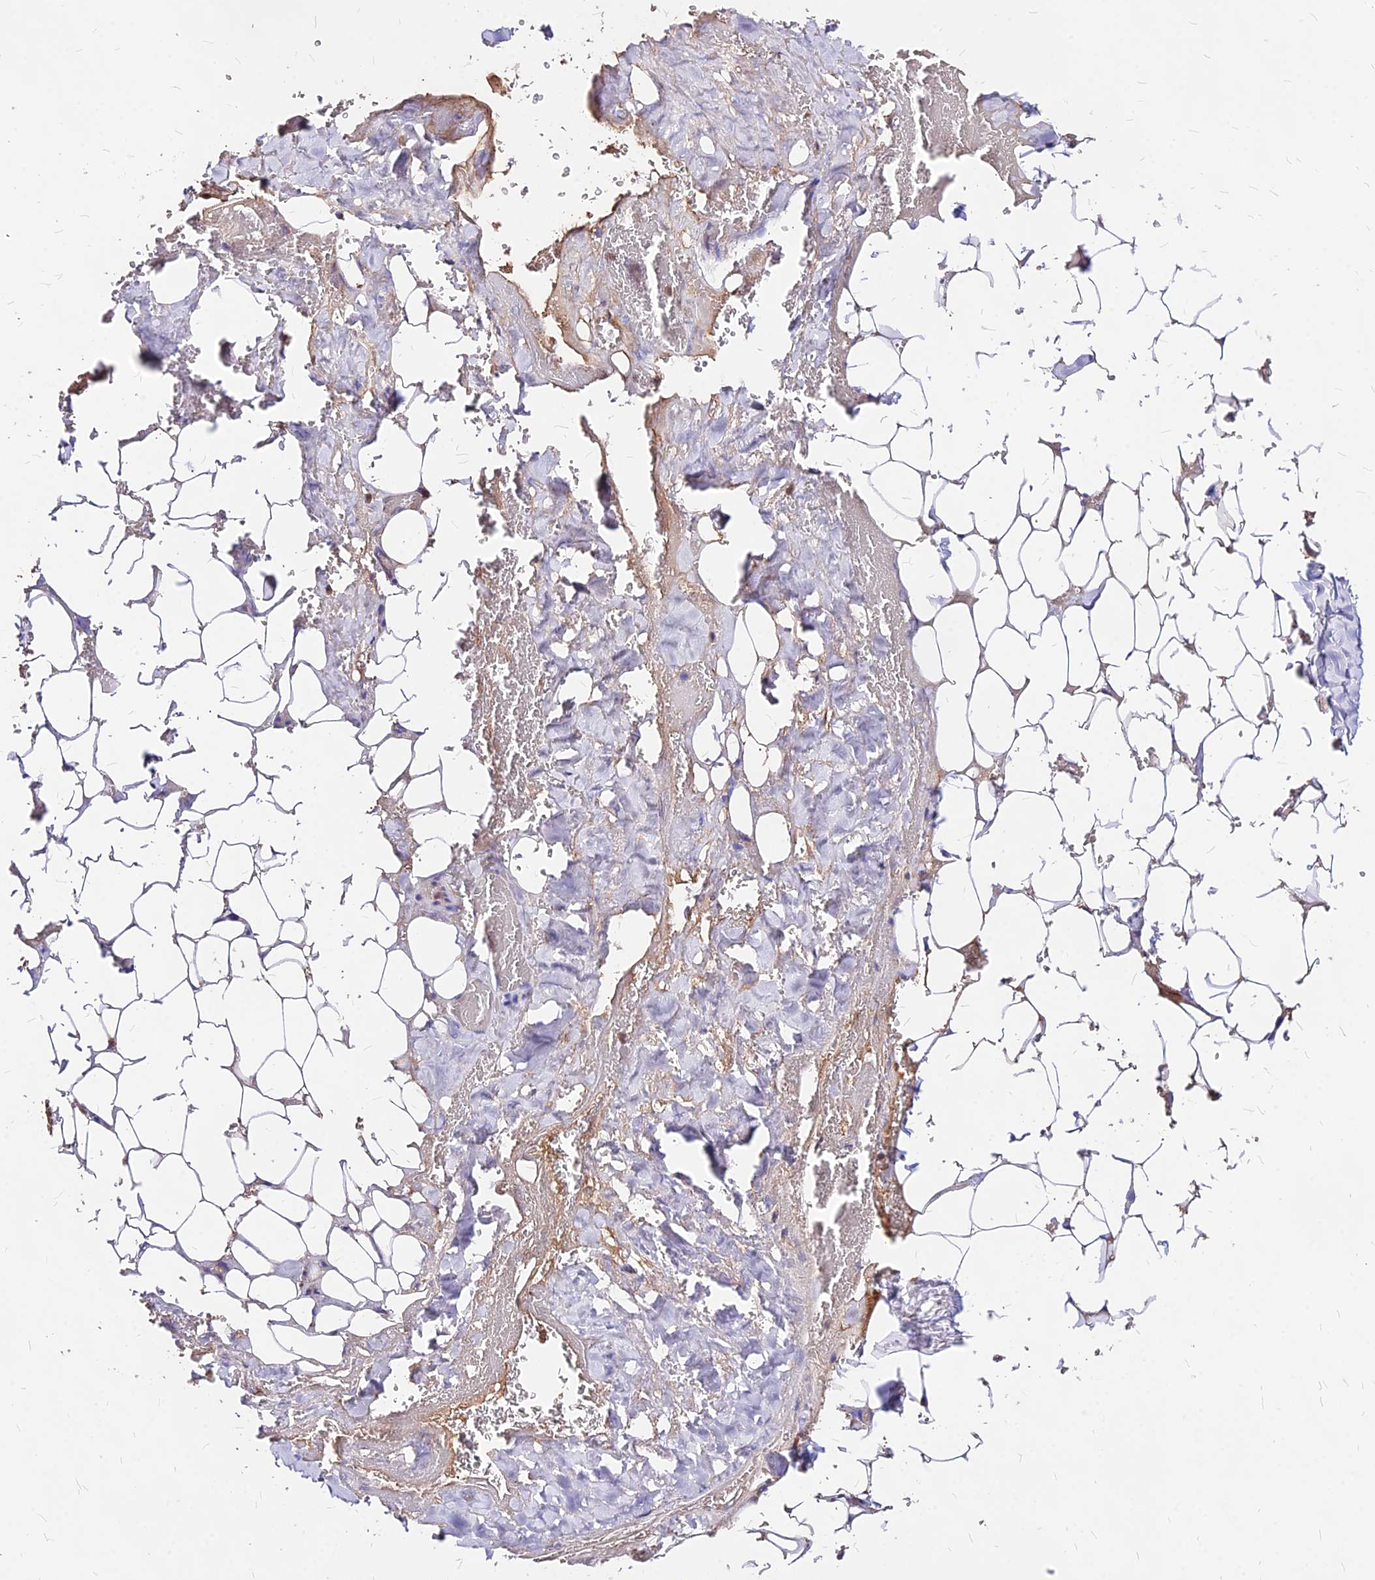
{"staining": {"intensity": "moderate", "quantity": "25%-75%", "location": "cytoplasmic/membranous"}, "tissue": "adipose tissue", "cell_type": "Adipocytes", "image_type": "normal", "snomed": [{"axis": "morphology", "description": "Normal tissue, NOS"}, {"axis": "topography", "description": "Peripheral nerve tissue"}], "caption": "Adipocytes show medium levels of moderate cytoplasmic/membranous staining in about 25%-75% of cells in benign adipose tissue.", "gene": "MRPL3", "patient": {"sex": "male", "age": 70}}